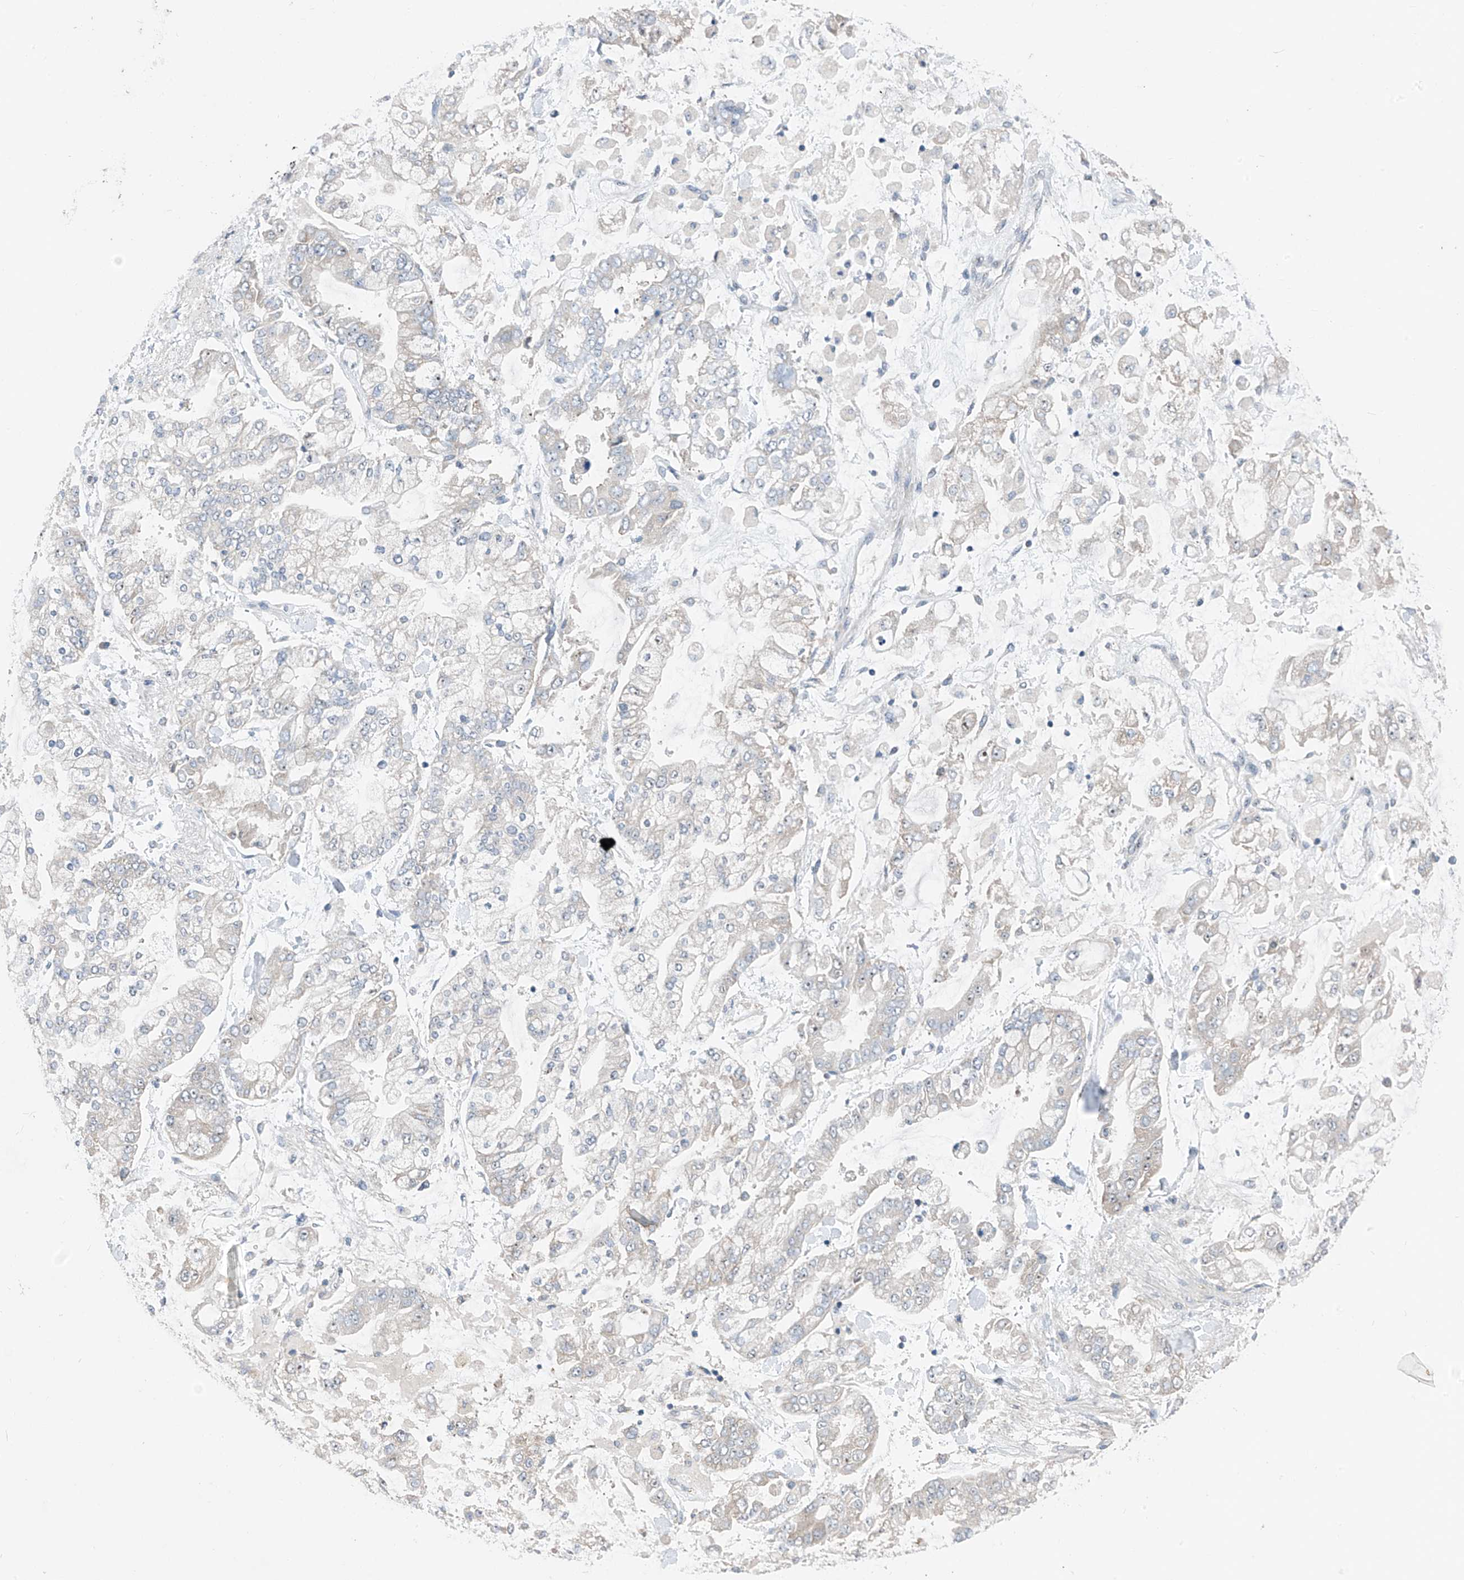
{"staining": {"intensity": "negative", "quantity": "none", "location": "none"}, "tissue": "stomach cancer", "cell_type": "Tumor cells", "image_type": "cancer", "snomed": [{"axis": "morphology", "description": "Normal tissue, NOS"}, {"axis": "morphology", "description": "Adenocarcinoma, NOS"}, {"axis": "topography", "description": "Stomach, upper"}, {"axis": "topography", "description": "Stomach"}], "caption": "Tumor cells are negative for brown protein staining in stomach adenocarcinoma.", "gene": "RPL4", "patient": {"sex": "male", "age": 76}}